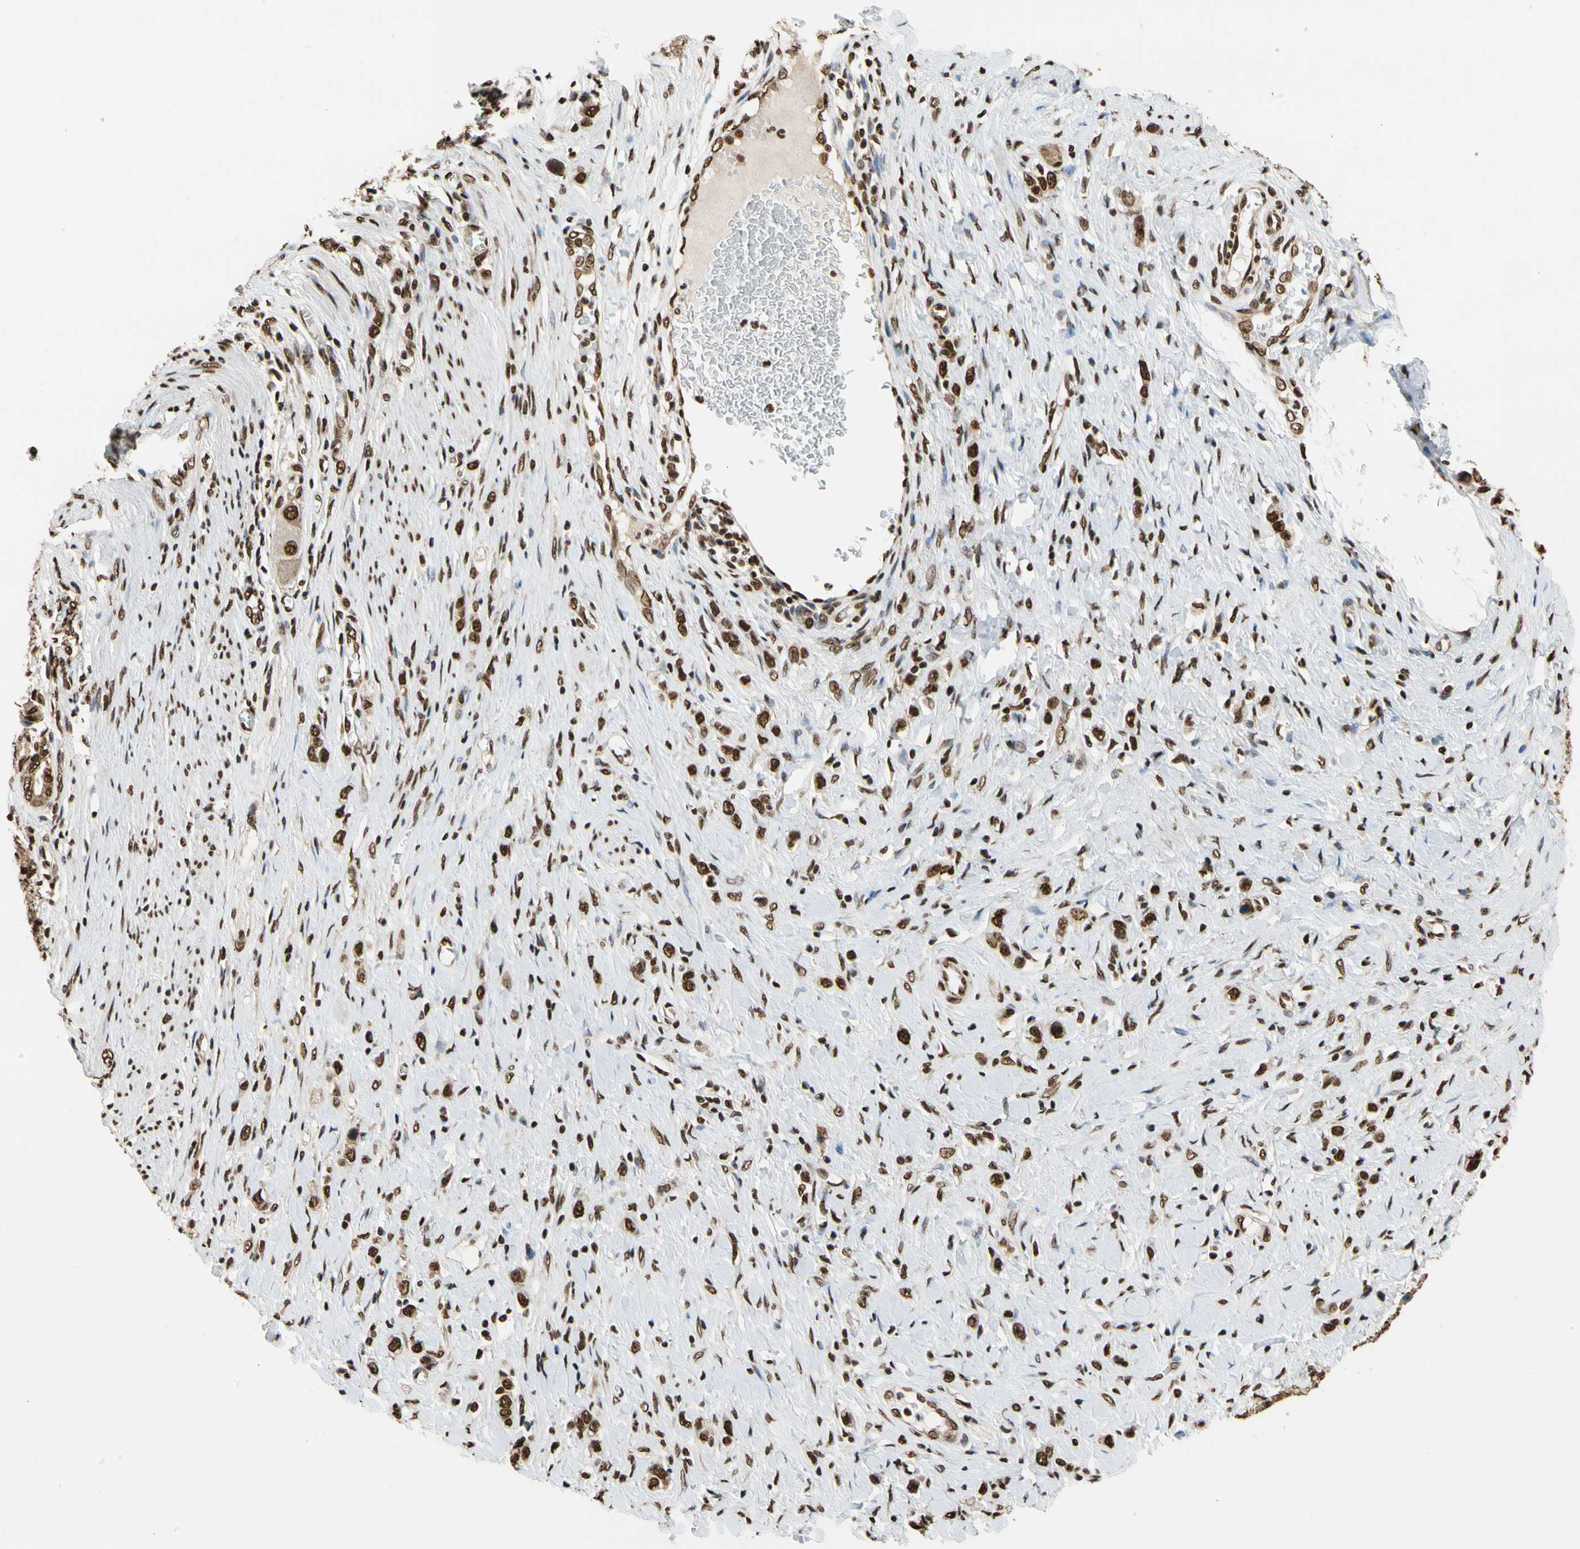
{"staining": {"intensity": "strong", "quantity": ">75%", "location": "nuclear"}, "tissue": "stomach cancer", "cell_type": "Tumor cells", "image_type": "cancer", "snomed": [{"axis": "morphology", "description": "Normal tissue, NOS"}, {"axis": "morphology", "description": "Adenocarcinoma, NOS"}, {"axis": "topography", "description": "Stomach, upper"}, {"axis": "topography", "description": "Stomach"}], "caption": "IHC micrograph of neoplastic tissue: stomach adenocarcinoma stained using immunohistochemistry (IHC) exhibits high levels of strong protein expression localized specifically in the nuclear of tumor cells, appearing as a nuclear brown color.", "gene": "HNRNPK", "patient": {"sex": "female", "age": 65}}